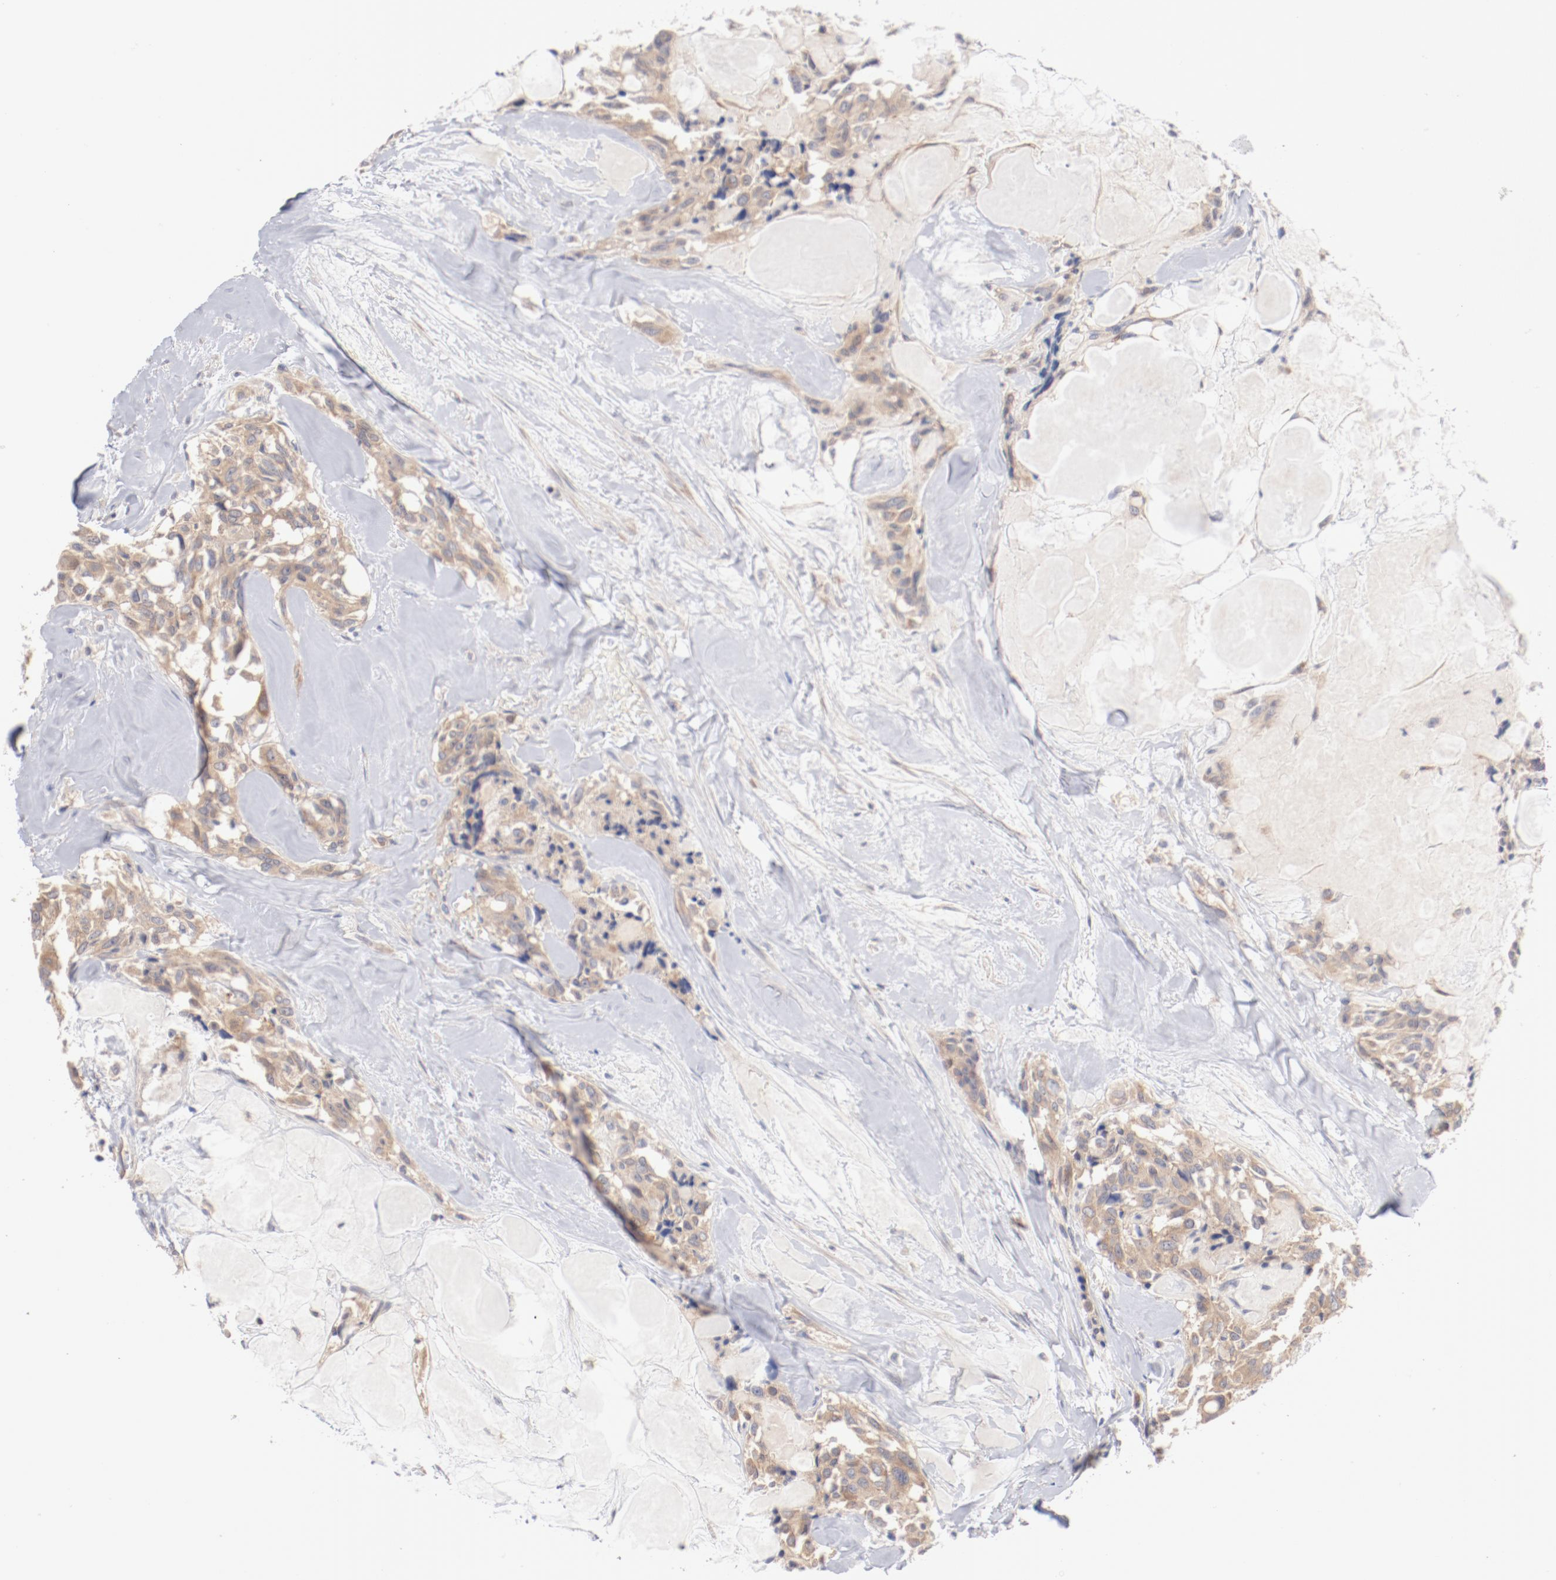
{"staining": {"intensity": "moderate", "quantity": ">75%", "location": "cytoplasmic/membranous"}, "tissue": "thyroid cancer", "cell_type": "Tumor cells", "image_type": "cancer", "snomed": [{"axis": "morphology", "description": "Carcinoma, NOS"}, {"axis": "morphology", "description": "Carcinoid, malignant, NOS"}, {"axis": "topography", "description": "Thyroid gland"}], "caption": "Human thyroid carcinoma stained for a protein (brown) reveals moderate cytoplasmic/membranous positive staining in about >75% of tumor cells.", "gene": "SETD3", "patient": {"sex": "male", "age": 33}}